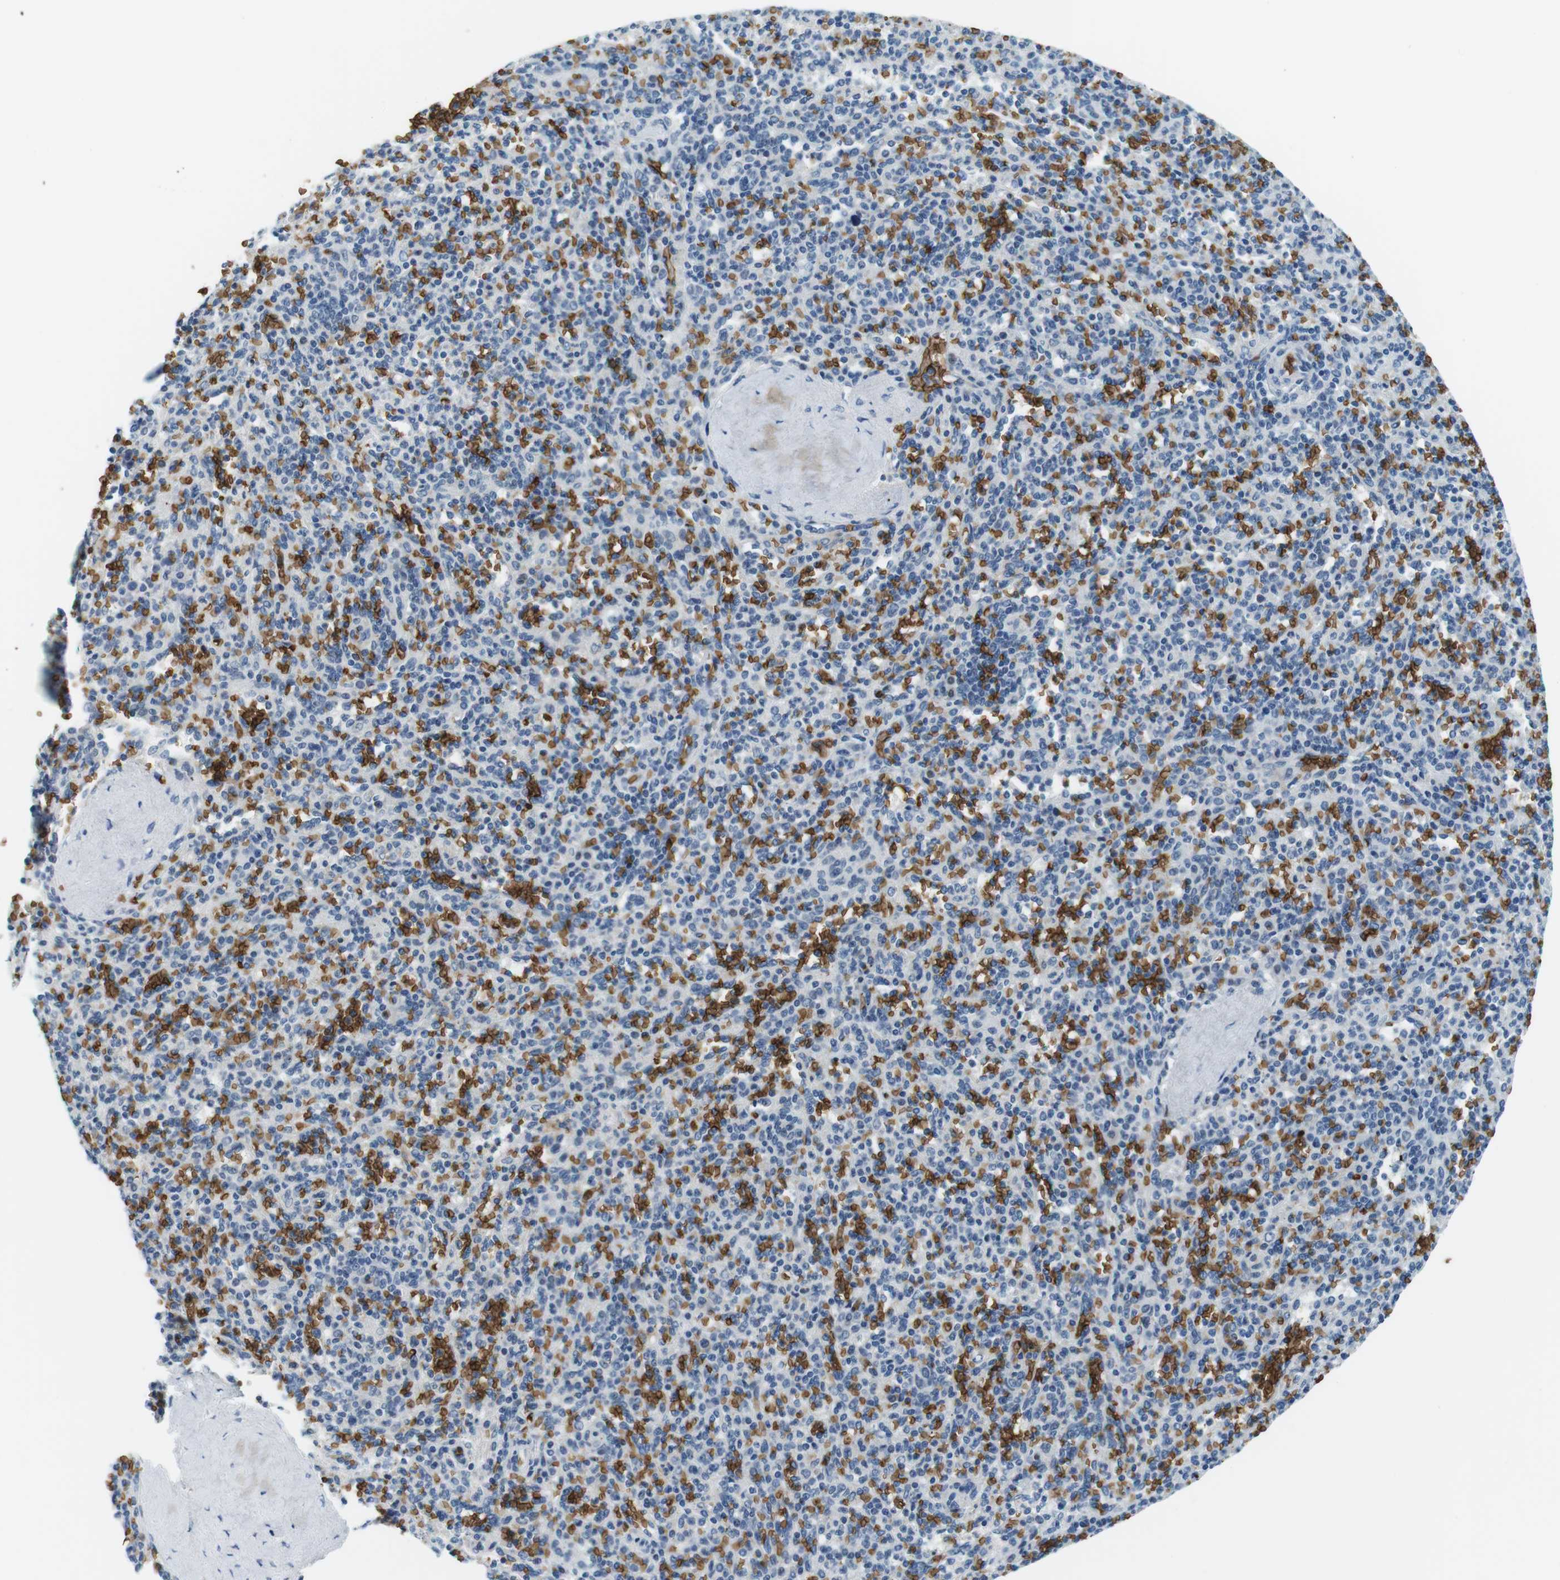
{"staining": {"intensity": "negative", "quantity": "none", "location": "none"}, "tissue": "spleen", "cell_type": "Cells in red pulp", "image_type": "normal", "snomed": [{"axis": "morphology", "description": "Normal tissue, NOS"}, {"axis": "topography", "description": "Spleen"}], "caption": "A high-resolution photomicrograph shows immunohistochemistry (IHC) staining of benign spleen, which demonstrates no significant expression in cells in red pulp.", "gene": "SLC4A1", "patient": {"sex": "male", "age": 36}}